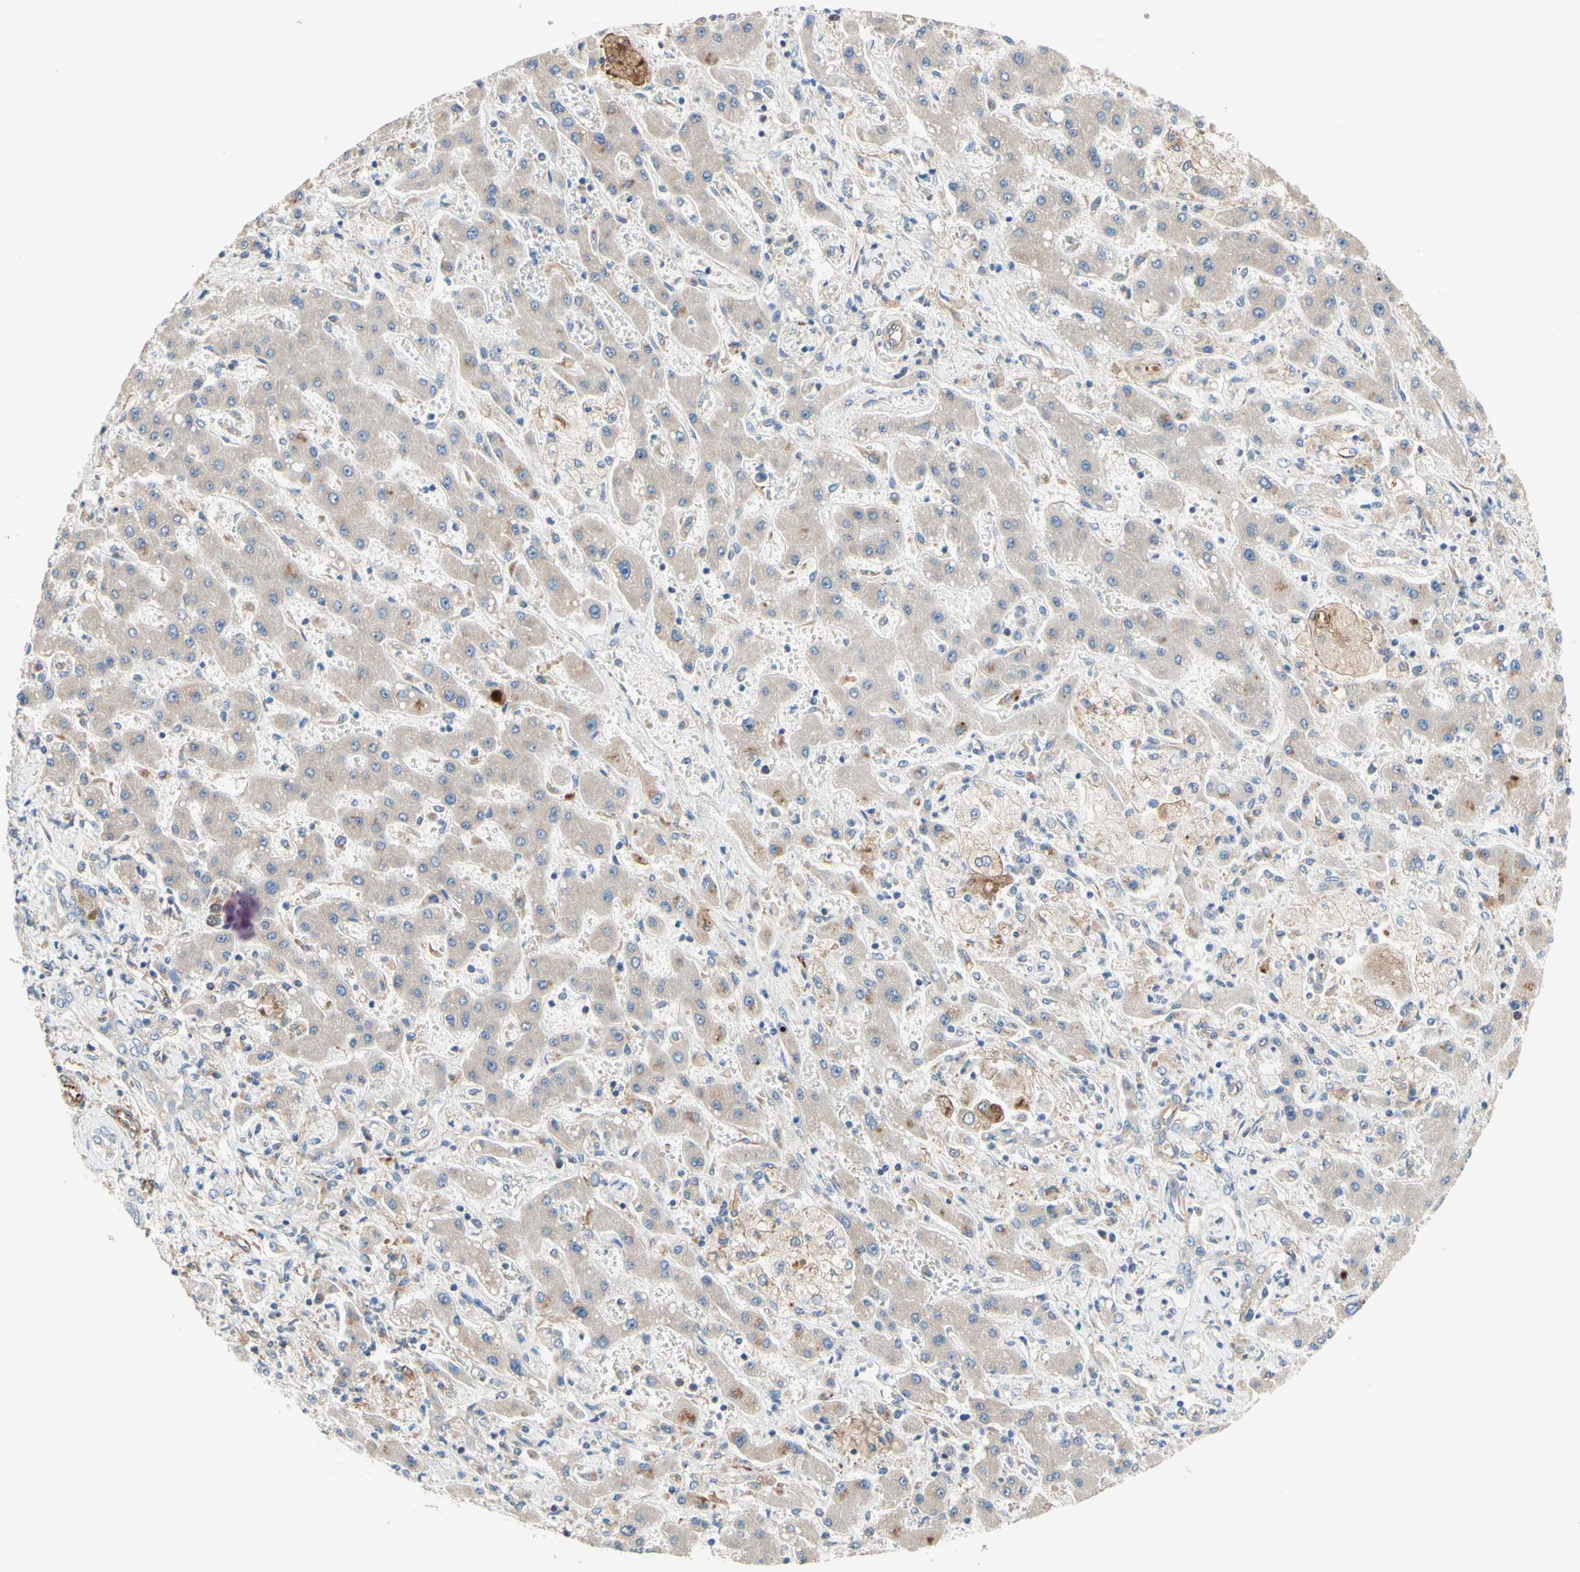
{"staining": {"intensity": "weak", "quantity": "<25%", "location": "cytoplasmic/membranous"}, "tissue": "liver cancer", "cell_type": "Tumor cells", "image_type": "cancer", "snomed": [{"axis": "morphology", "description": "Cholangiocarcinoma"}, {"axis": "topography", "description": "Liver"}], "caption": "An immunohistochemistry photomicrograph of cholangiocarcinoma (liver) is shown. There is no staining in tumor cells of cholangiocarcinoma (liver). (Stains: DAB (3,3'-diaminobenzidine) immunohistochemistry (IHC) with hematoxylin counter stain, Microscopy: brightfield microscopy at high magnification).", "gene": "TRAF2", "patient": {"sex": "male", "age": 50}}